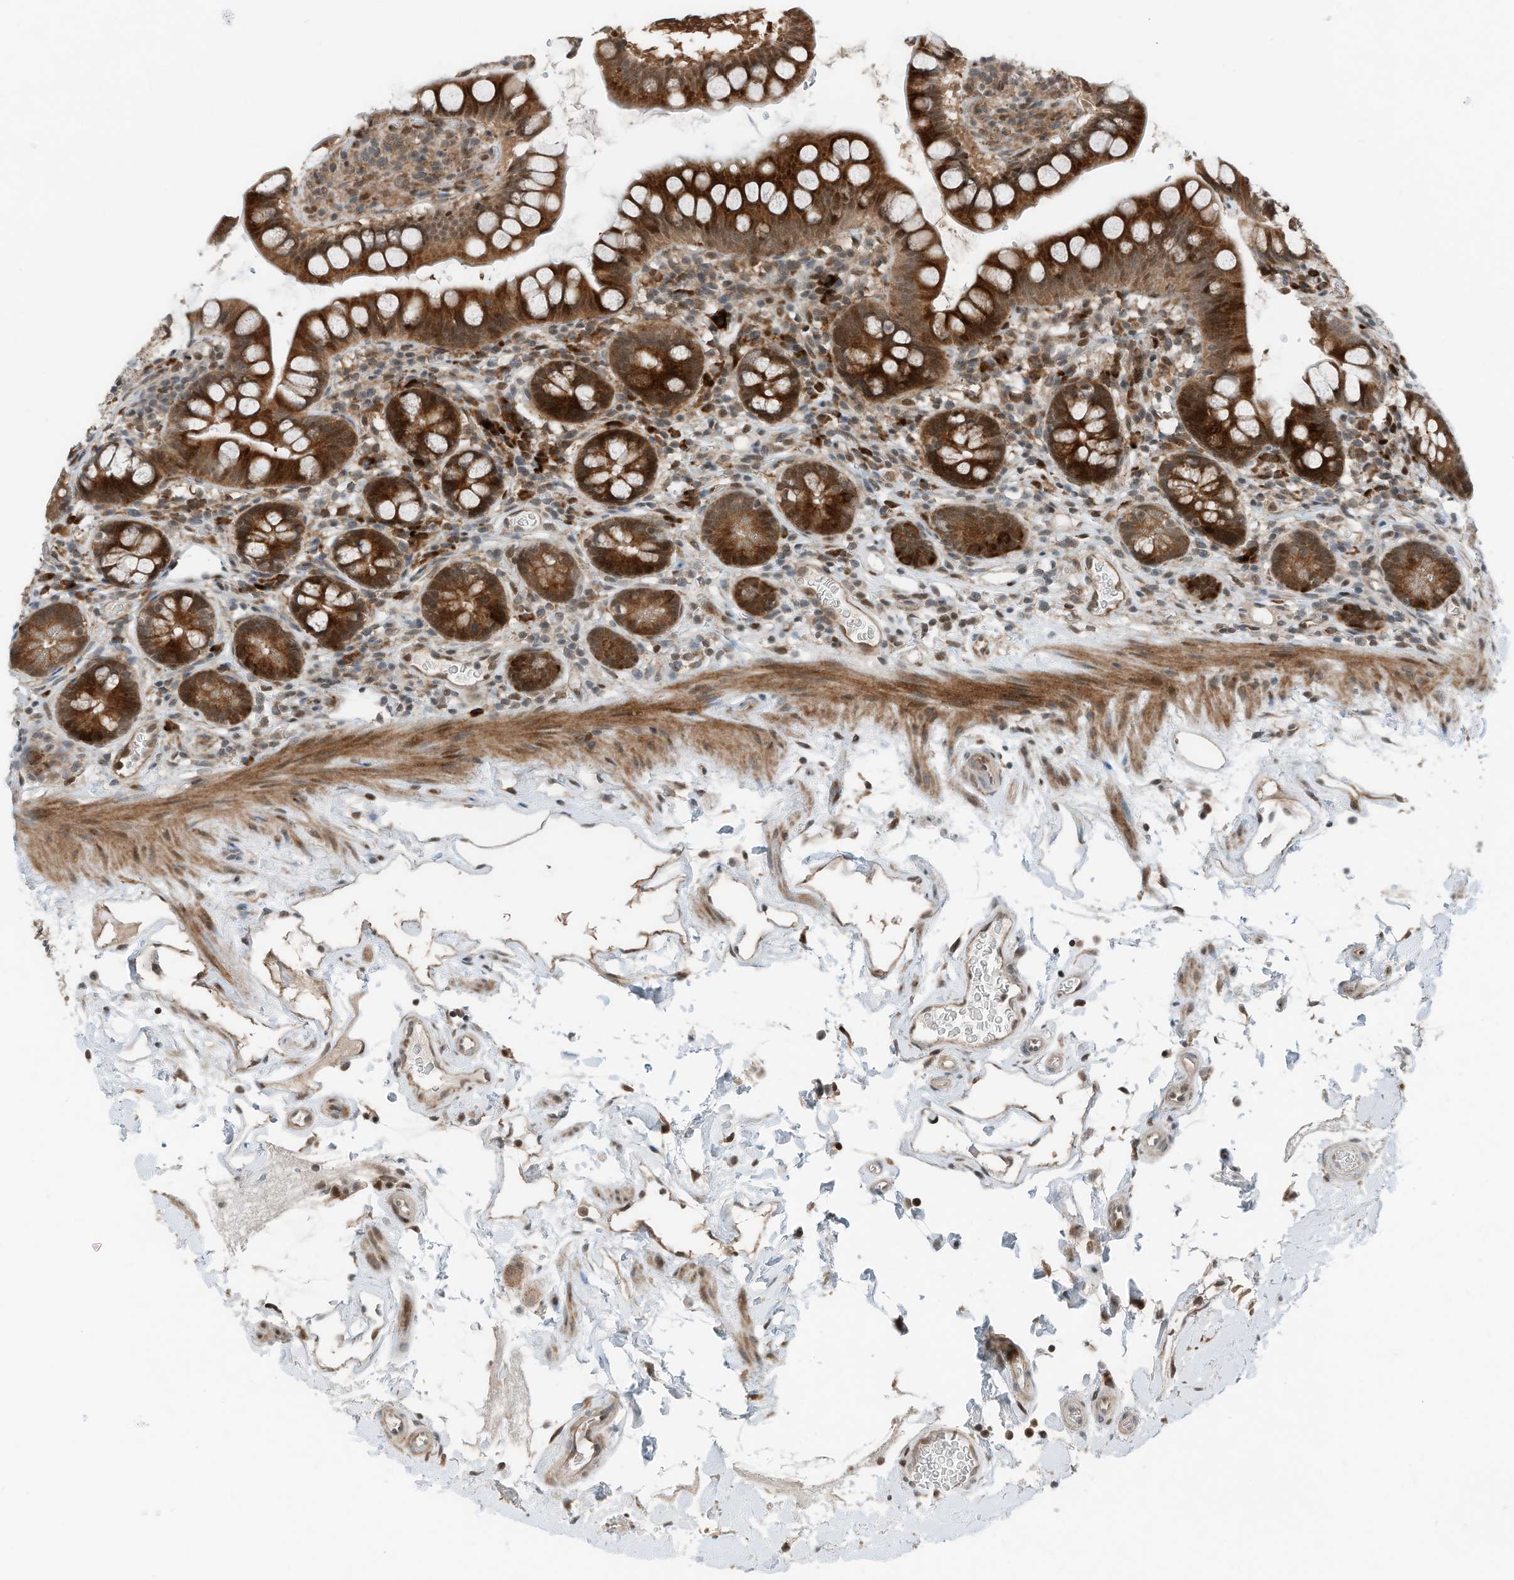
{"staining": {"intensity": "strong", "quantity": ">75%", "location": "cytoplasmic/membranous,nuclear"}, "tissue": "small intestine", "cell_type": "Glandular cells", "image_type": "normal", "snomed": [{"axis": "morphology", "description": "Normal tissue, NOS"}, {"axis": "topography", "description": "Small intestine"}], "caption": "This is a photomicrograph of immunohistochemistry (IHC) staining of benign small intestine, which shows strong staining in the cytoplasmic/membranous,nuclear of glandular cells.", "gene": "RMND1", "patient": {"sex": "female", "age": 84}}